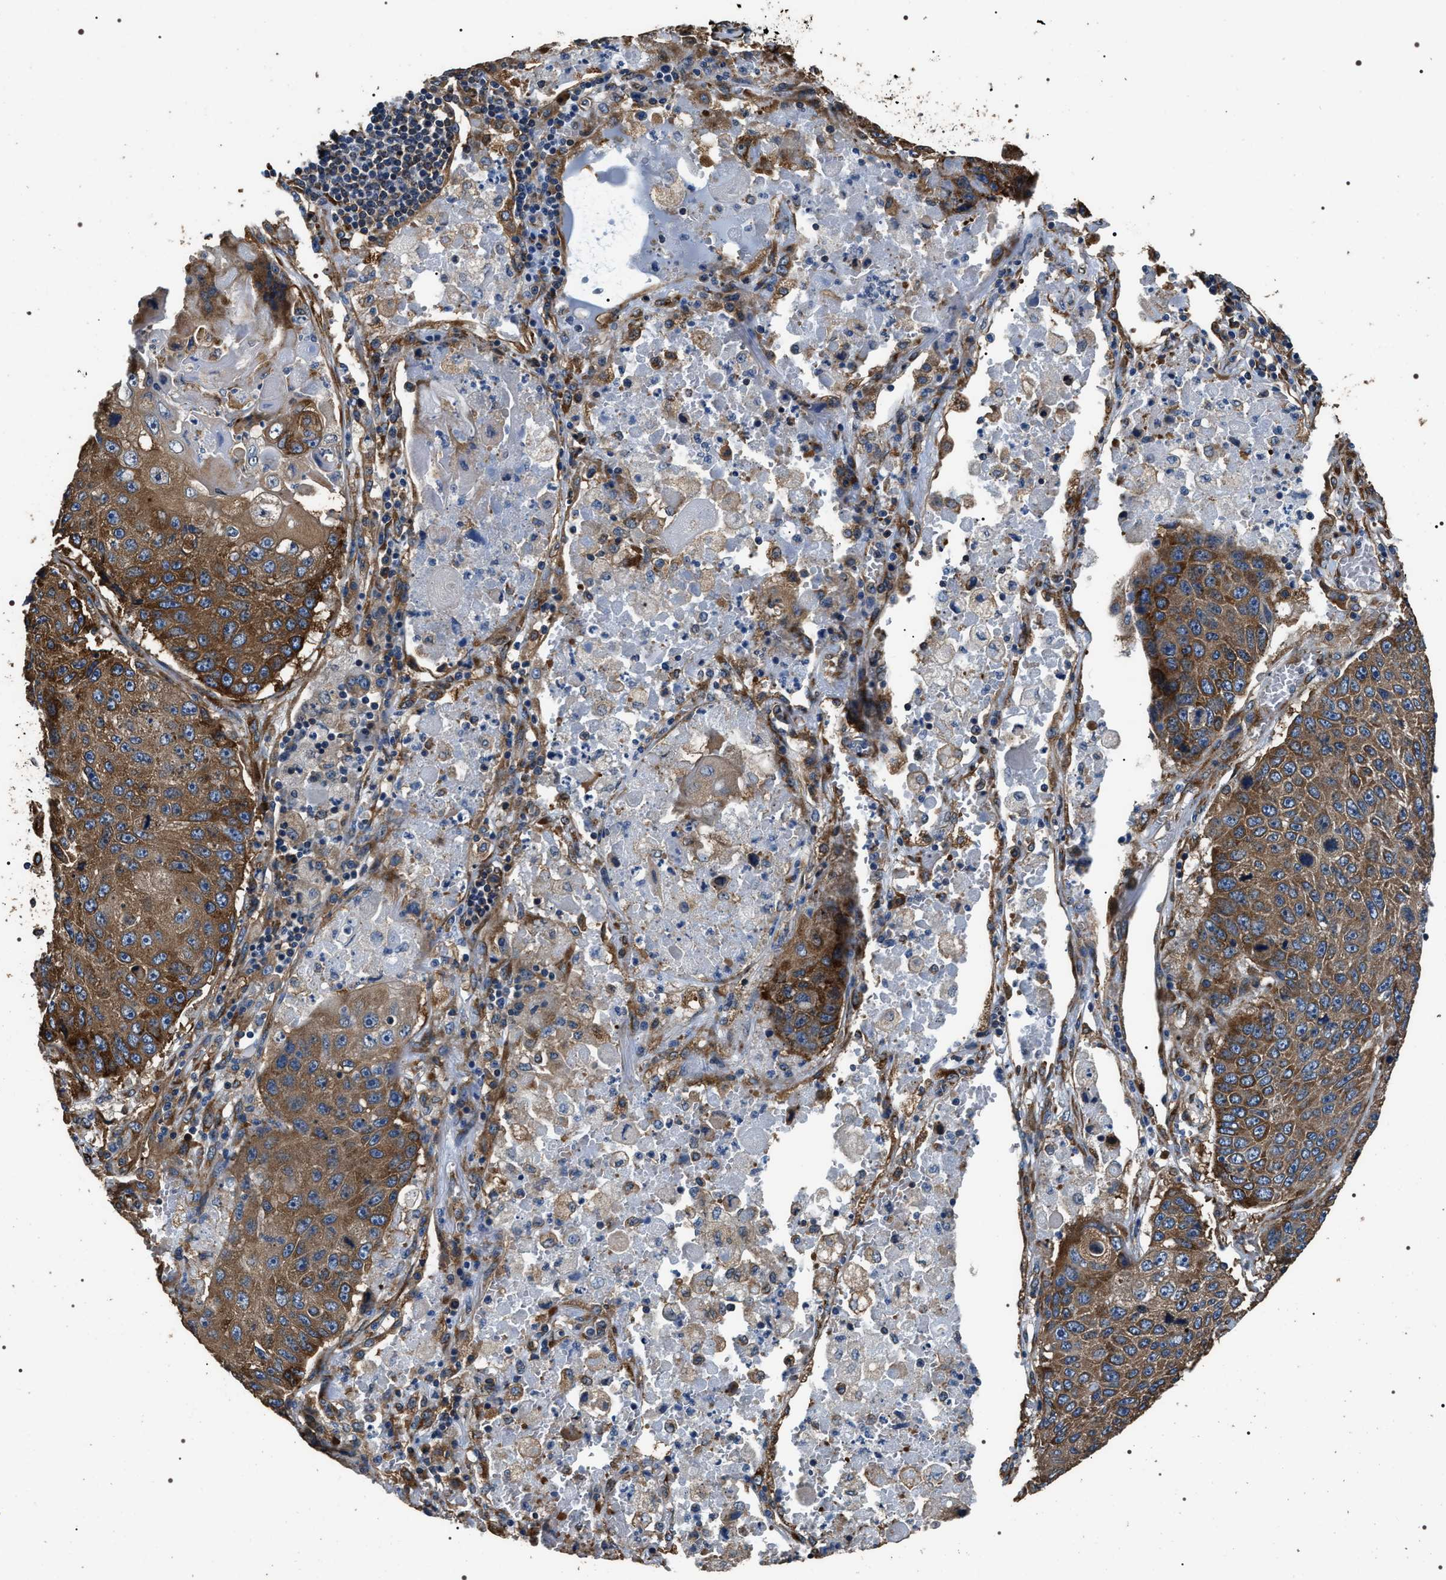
{"staining": {"intensity": "strong", "quantity": "25%-75%", "location": "cytoplasmic/membranous"}, "tissue": "lung cancer", "cell_type": "Tumor cells", "image_type": "cancer", "snomed": [{"axis": "morphology", "description": "Squamous cell carcinoma, NOS"}, {"axis": "topography", "description": "Lung"}], "caption": "Protein staining of squamous cell carcinoma (lung) tissue displays strong cytoplasmic/membranous positivity in about 25%-75% of tumor cells.", "gene": "KTN1", "patient": {"sex": "male", "age": 61}}